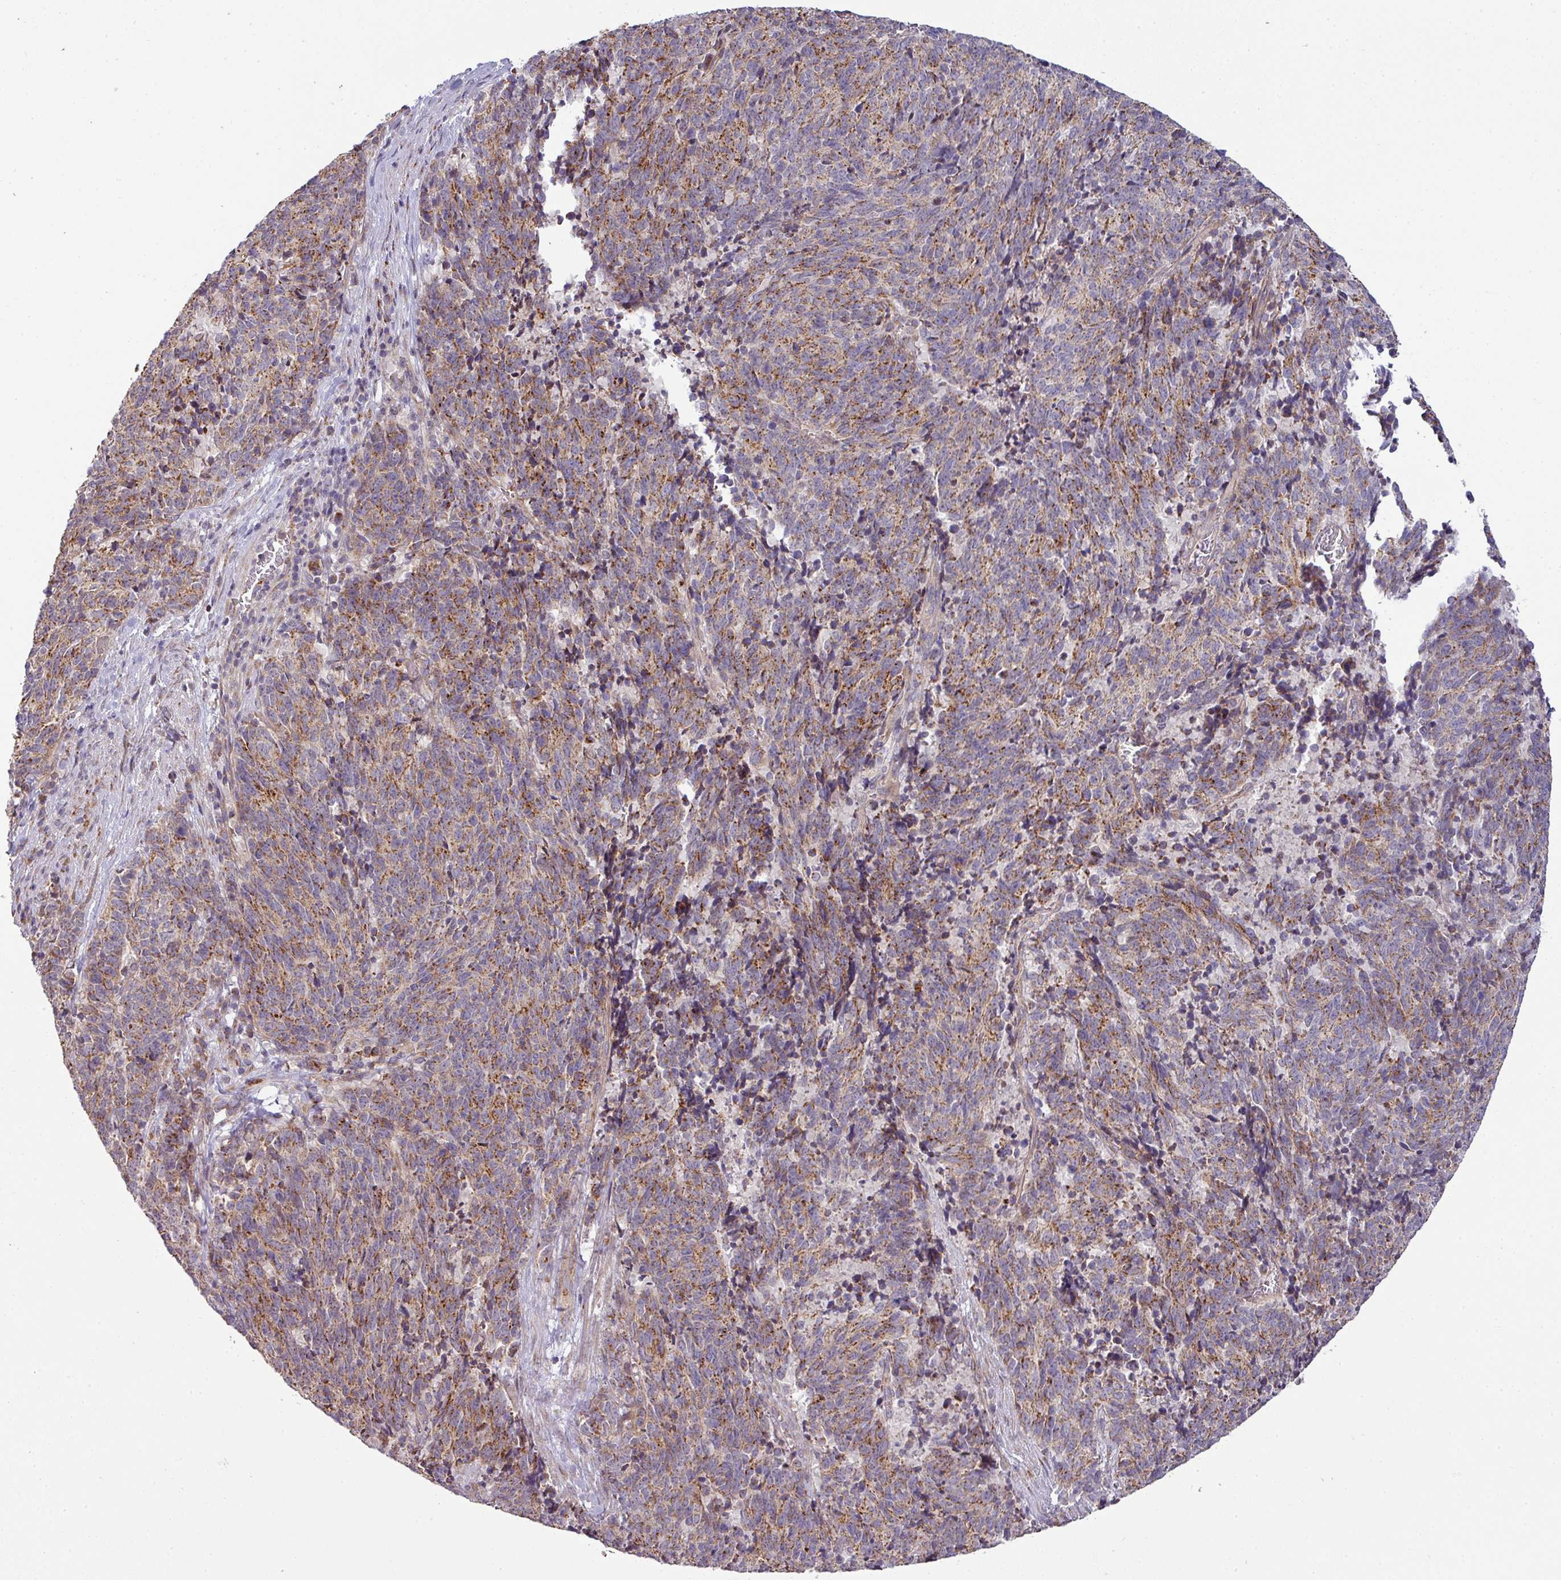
{"staining": {"intensity": "moderate", "quantity": ">75%", "location": "cytoplasmic/membranous"}, "tissue": "cervical cancer", "cell_type": "Tumor cells", "image_type": "cancer", "snomed": [{"axis": "morphology", "description": "Squamous cell carcinoma, NOS"}, {"axis": "topography", "description": "Cervix"}], "caption": "Squamous cell carcinoma (cervical) tissue reveals moderate cytoplasmic/membranous staining in about >75% of tumor cells", "gene": "TIMMDC1", "patient": {"sex": "female", "age": 29}}